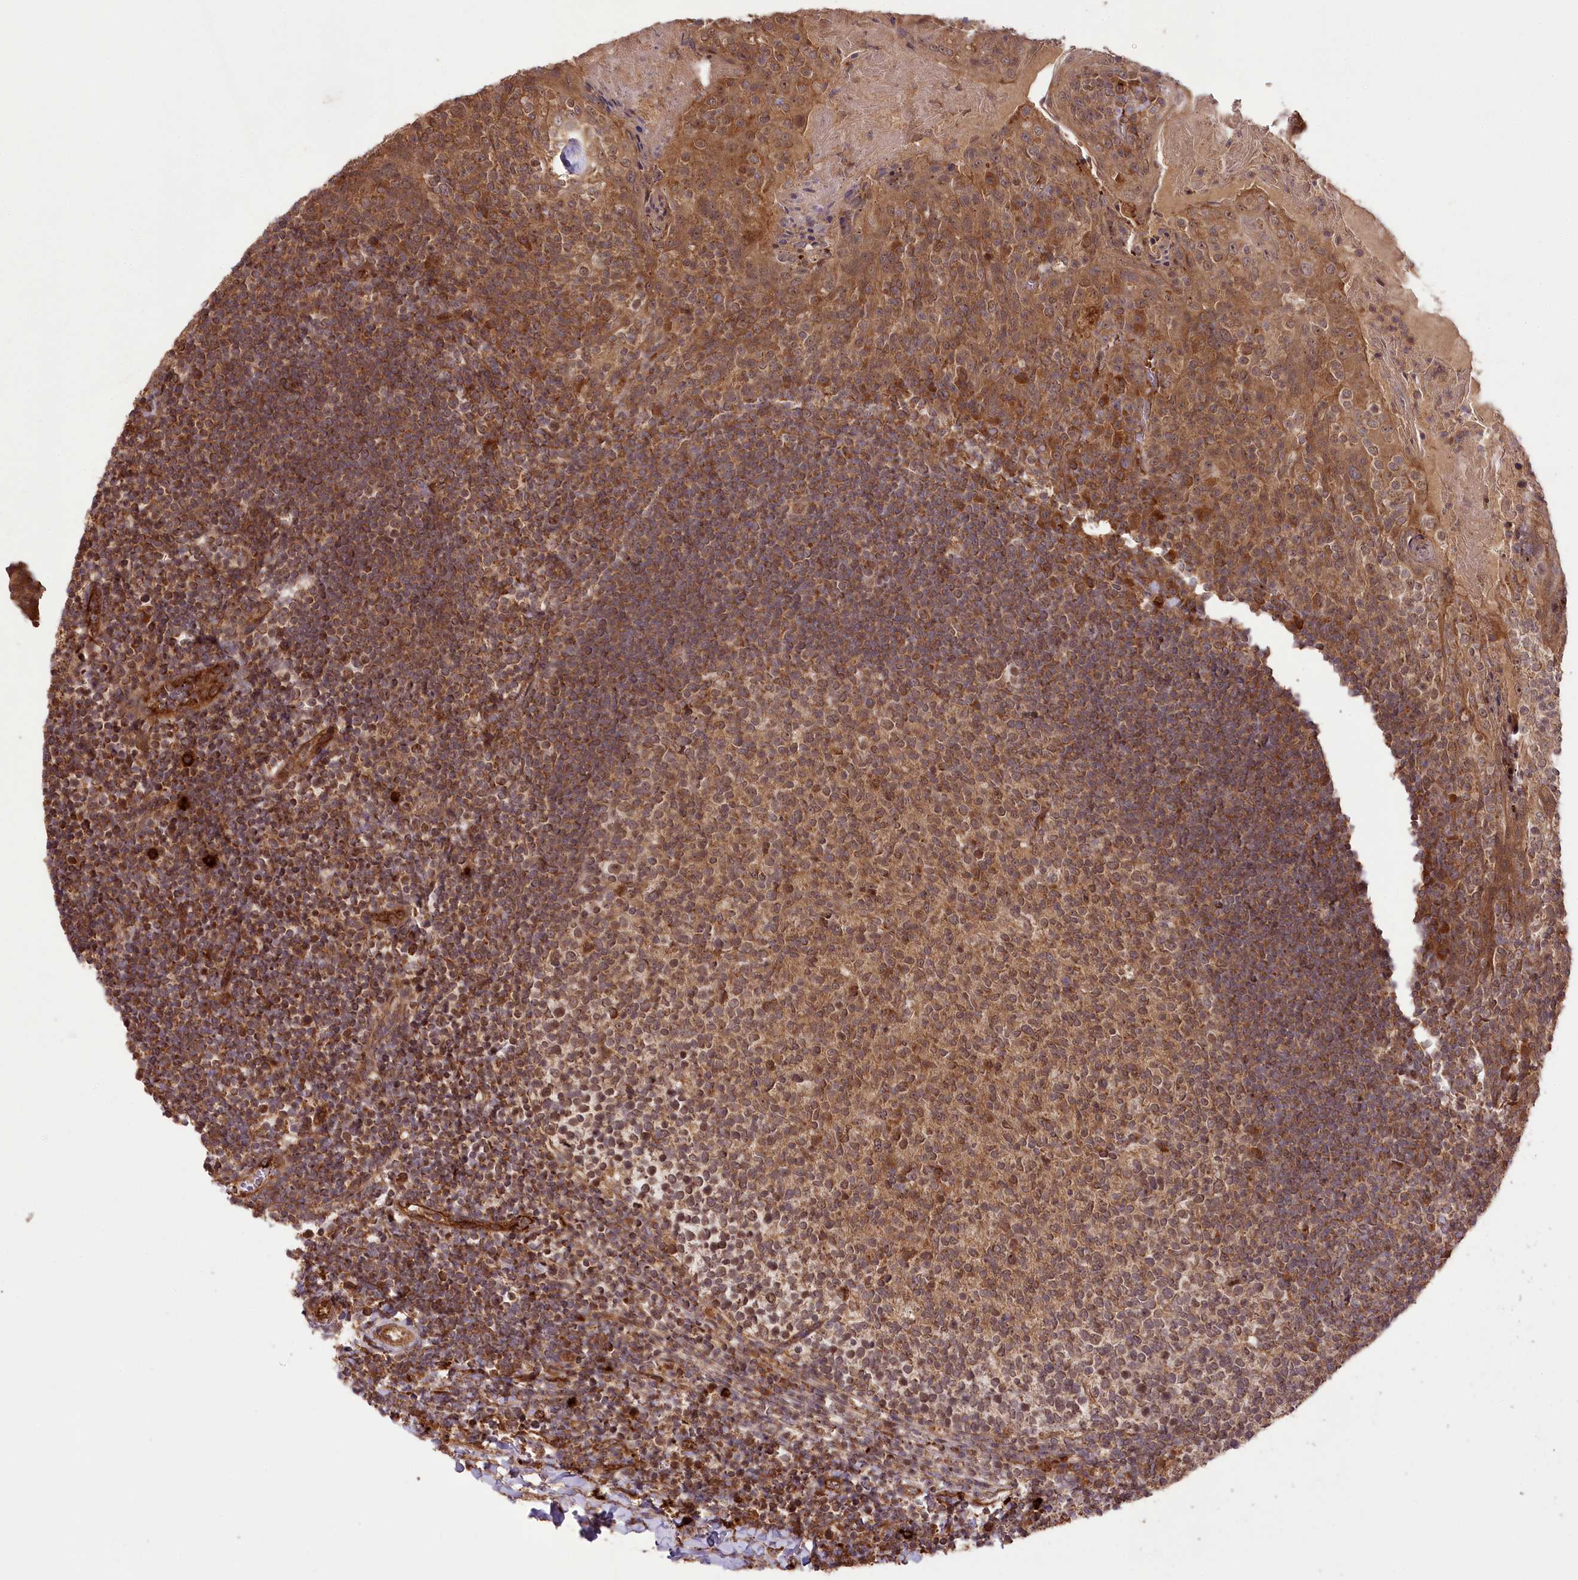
{"staining": {"intensity": "moderate", "quantity": "25%-75%", "location": "cytoplasmic/membranous"}, "tissue": "tonsil", "cell_type": "Germinal center cells", "image_type": "normal", "snomed": [{"axis": "morphology", "description": "Normal tissue, NOS"}, {"axis": "topography", "description": "Tonsil"}], "caption": "The immunohistochemical stain shows moderate cytoplasmic/membranous expression in germinal center cells of normal tonsil. (DAB (3,3'-diaminobenzidine) IHC, brown staining for protein, blue staining for nuclei).", "gene": "CARD19", "patient": {"sex": "female", "age": 10}}